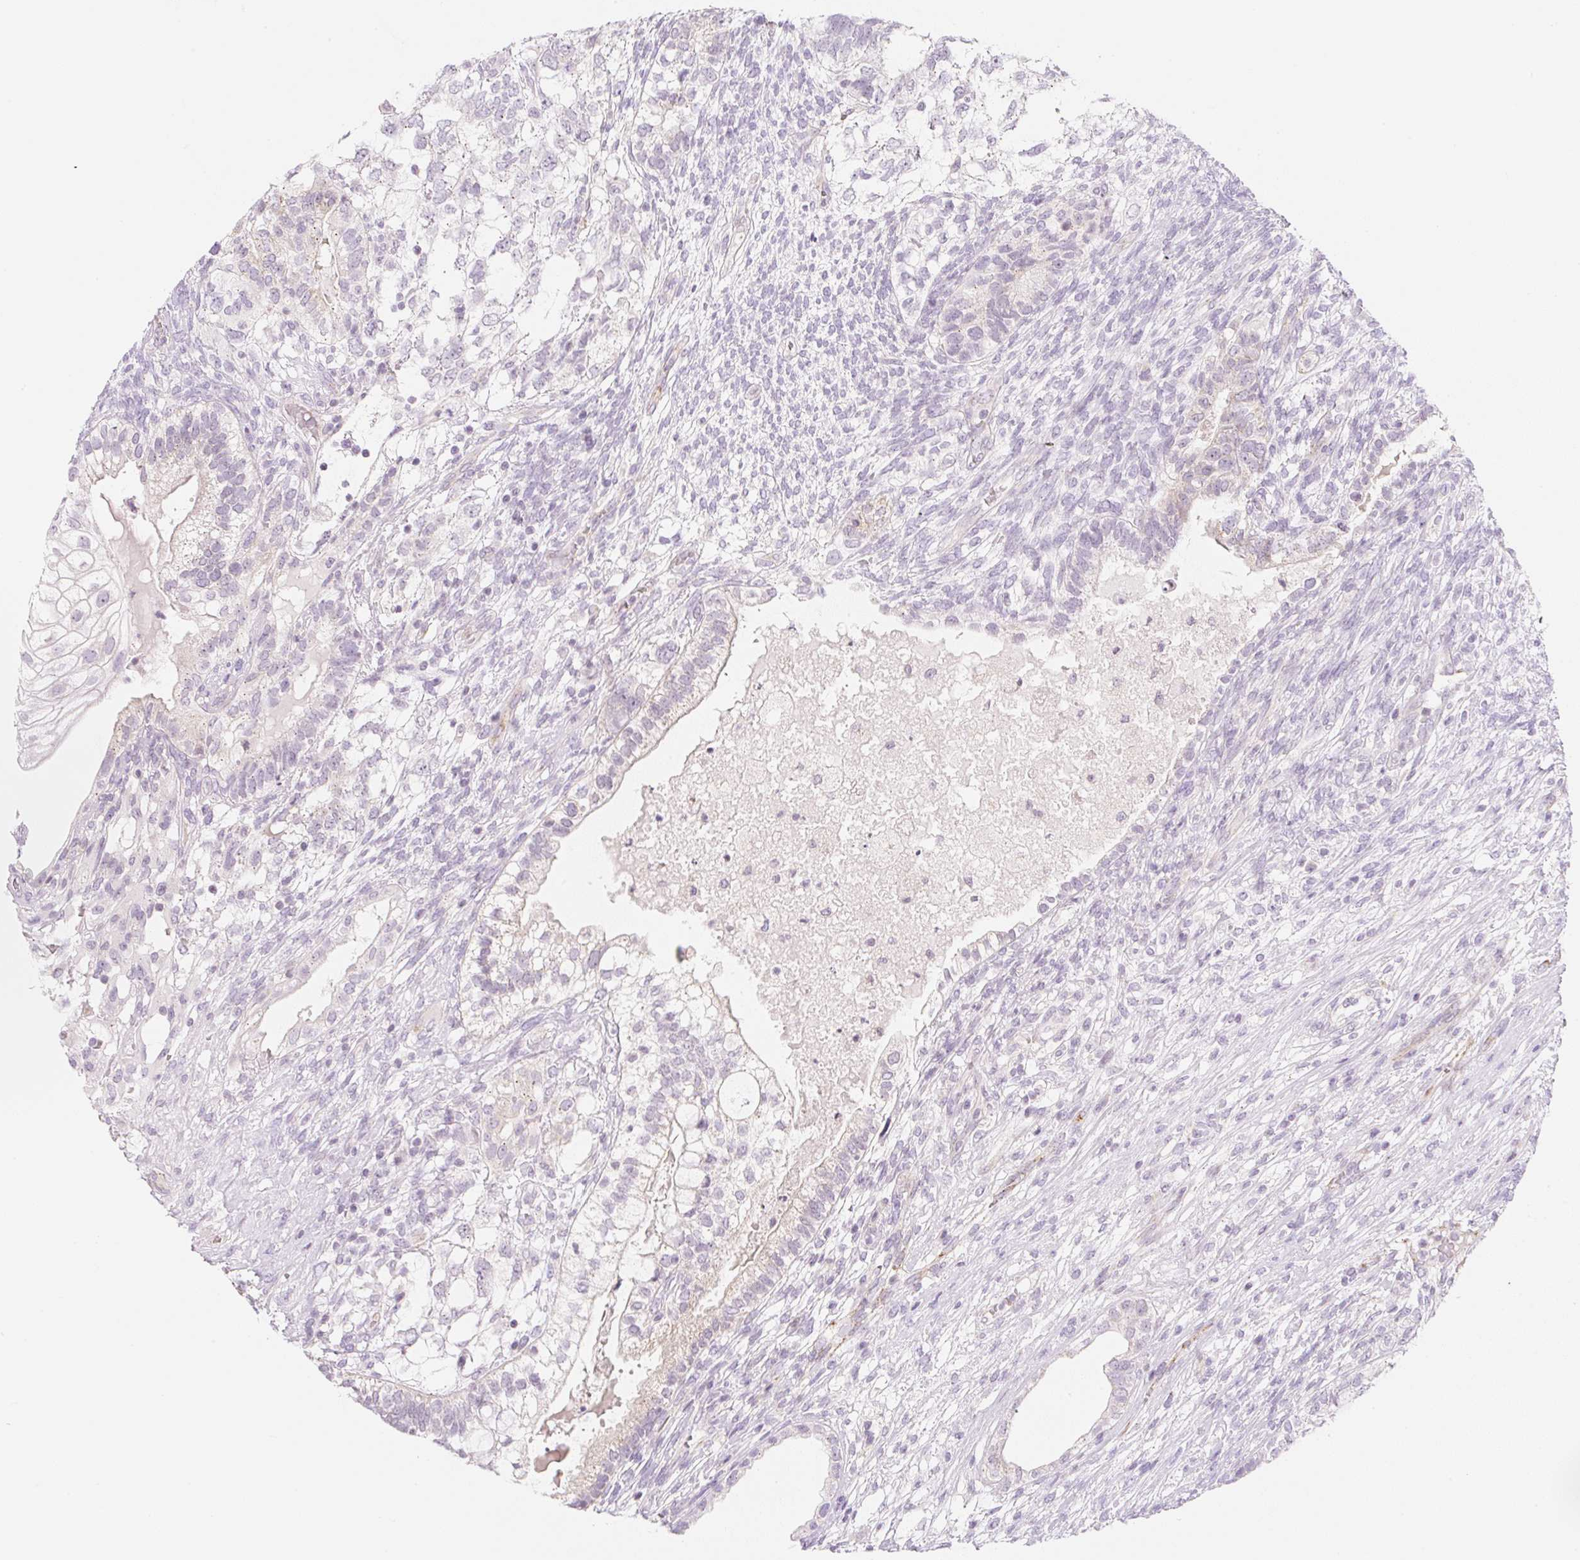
{"staining": {"intensity": "negative", "quantity": "none", "location": "none"}, "tissue": "testis cancer", "cell_type": "Tumor cells", "image_type": "cancer", "snomed": [{"axis": "morphology", "description": "Seminoma, NOS"}, {"axis": "morphology", "description": "Carcinoma, Embryonal, NOS"}, {"axis": "topography", "description": "Testis"}], "caption": "Testis cancer (seminoma) was stained to show a protein in brown. There is no significant positivity in tumor cells.", "gene": "CASKIN1", "patient": {"sex": "male", "age": 41}}